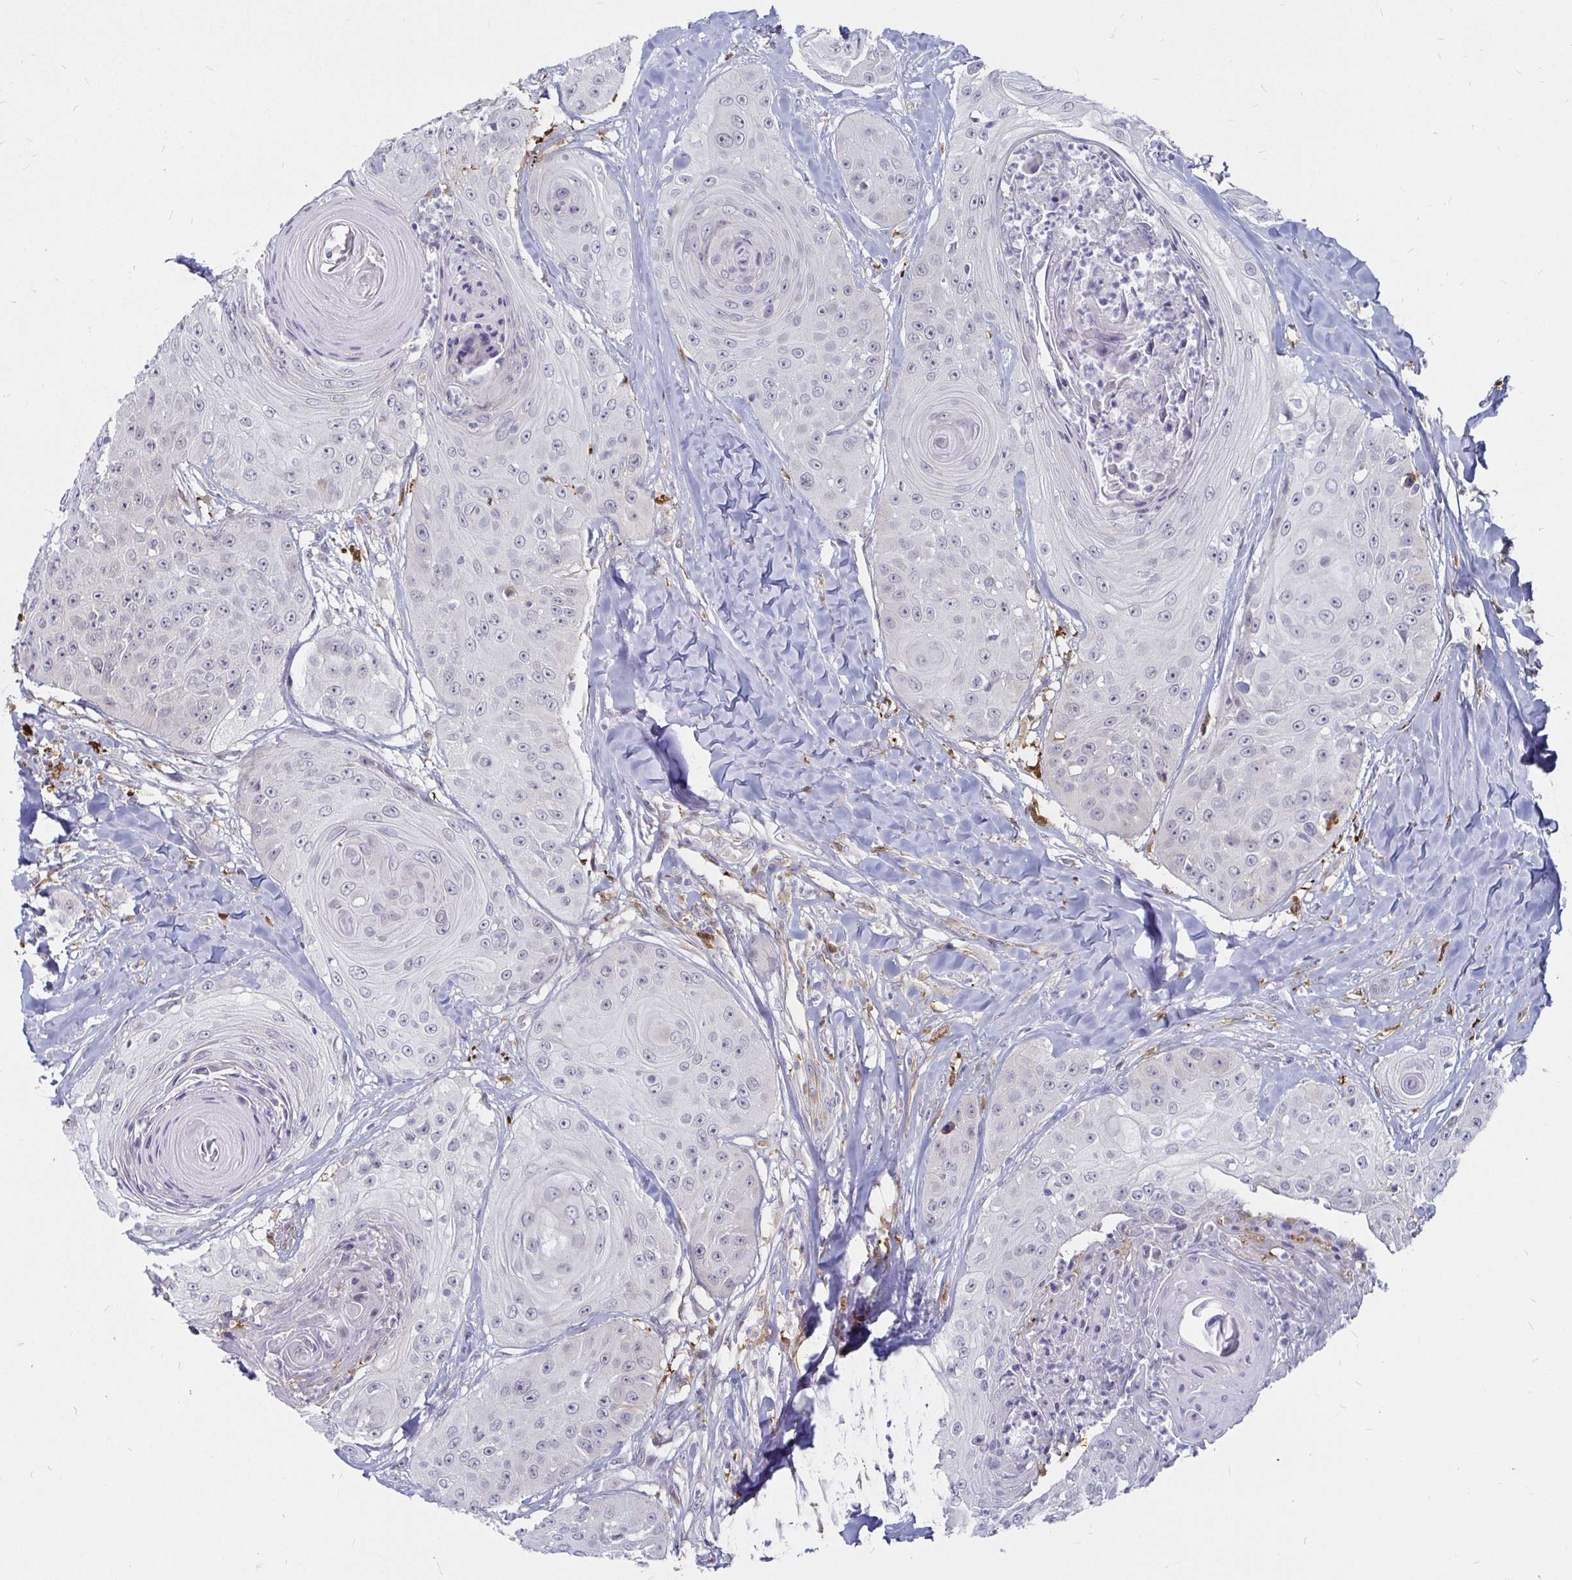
{"staining": {"intensity": "negative", "quantity": "none", "location": "none"}, "tissue": "head and neck cancer", "cell_type": "Tumor cells", "image_type": "cancer", "snomed": [{"axis": "morphology", "description": "Squamous cell carcinoma, NOS"}, {"axis": "topography", "description": "Head-Neck"}], "caption": "Immunohistochemical staining of head and neck squamous cell carcinoma demonstrates no significant staining in tumor cells.", "gene": "CCDC85A", "patient": {"sex": "male", "age": 83}}